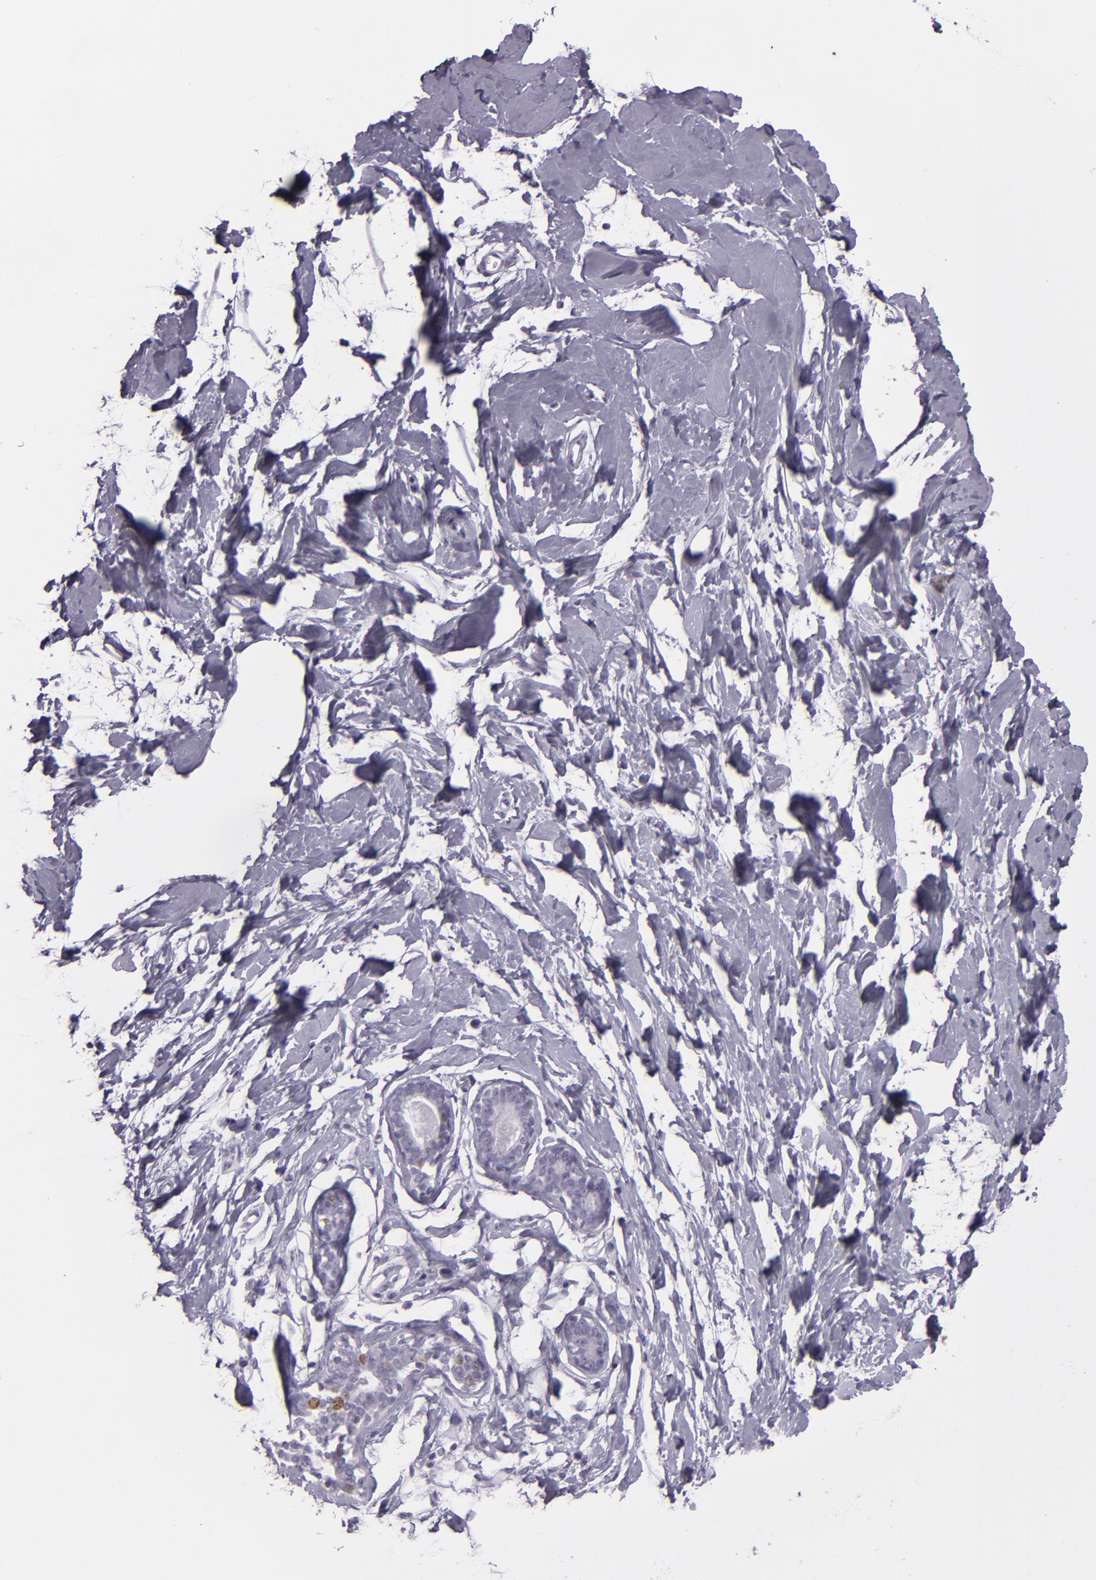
{"staining": {"intensity": "negative", "quantity": "none", "location": "none"}, "tissue": "breast", "cell_type": "Adipocytes", "image_type": "normal", "snomed": [{"axis": "morphology", "description": "Normal tissue, NOS"}, {"axis": "topography", "description": "Breast"}], "caption": "DAB (3,3'-diaminobenzidine) immunohistochemical staining of normal human breast shows no significant positivity in adipocytes. The staining is performed using DAB brown chromogen with nuclei counter-stained in using hematoxylin.", "gene": "MCM3", "patient": {"sex": "female", "age": 23}}